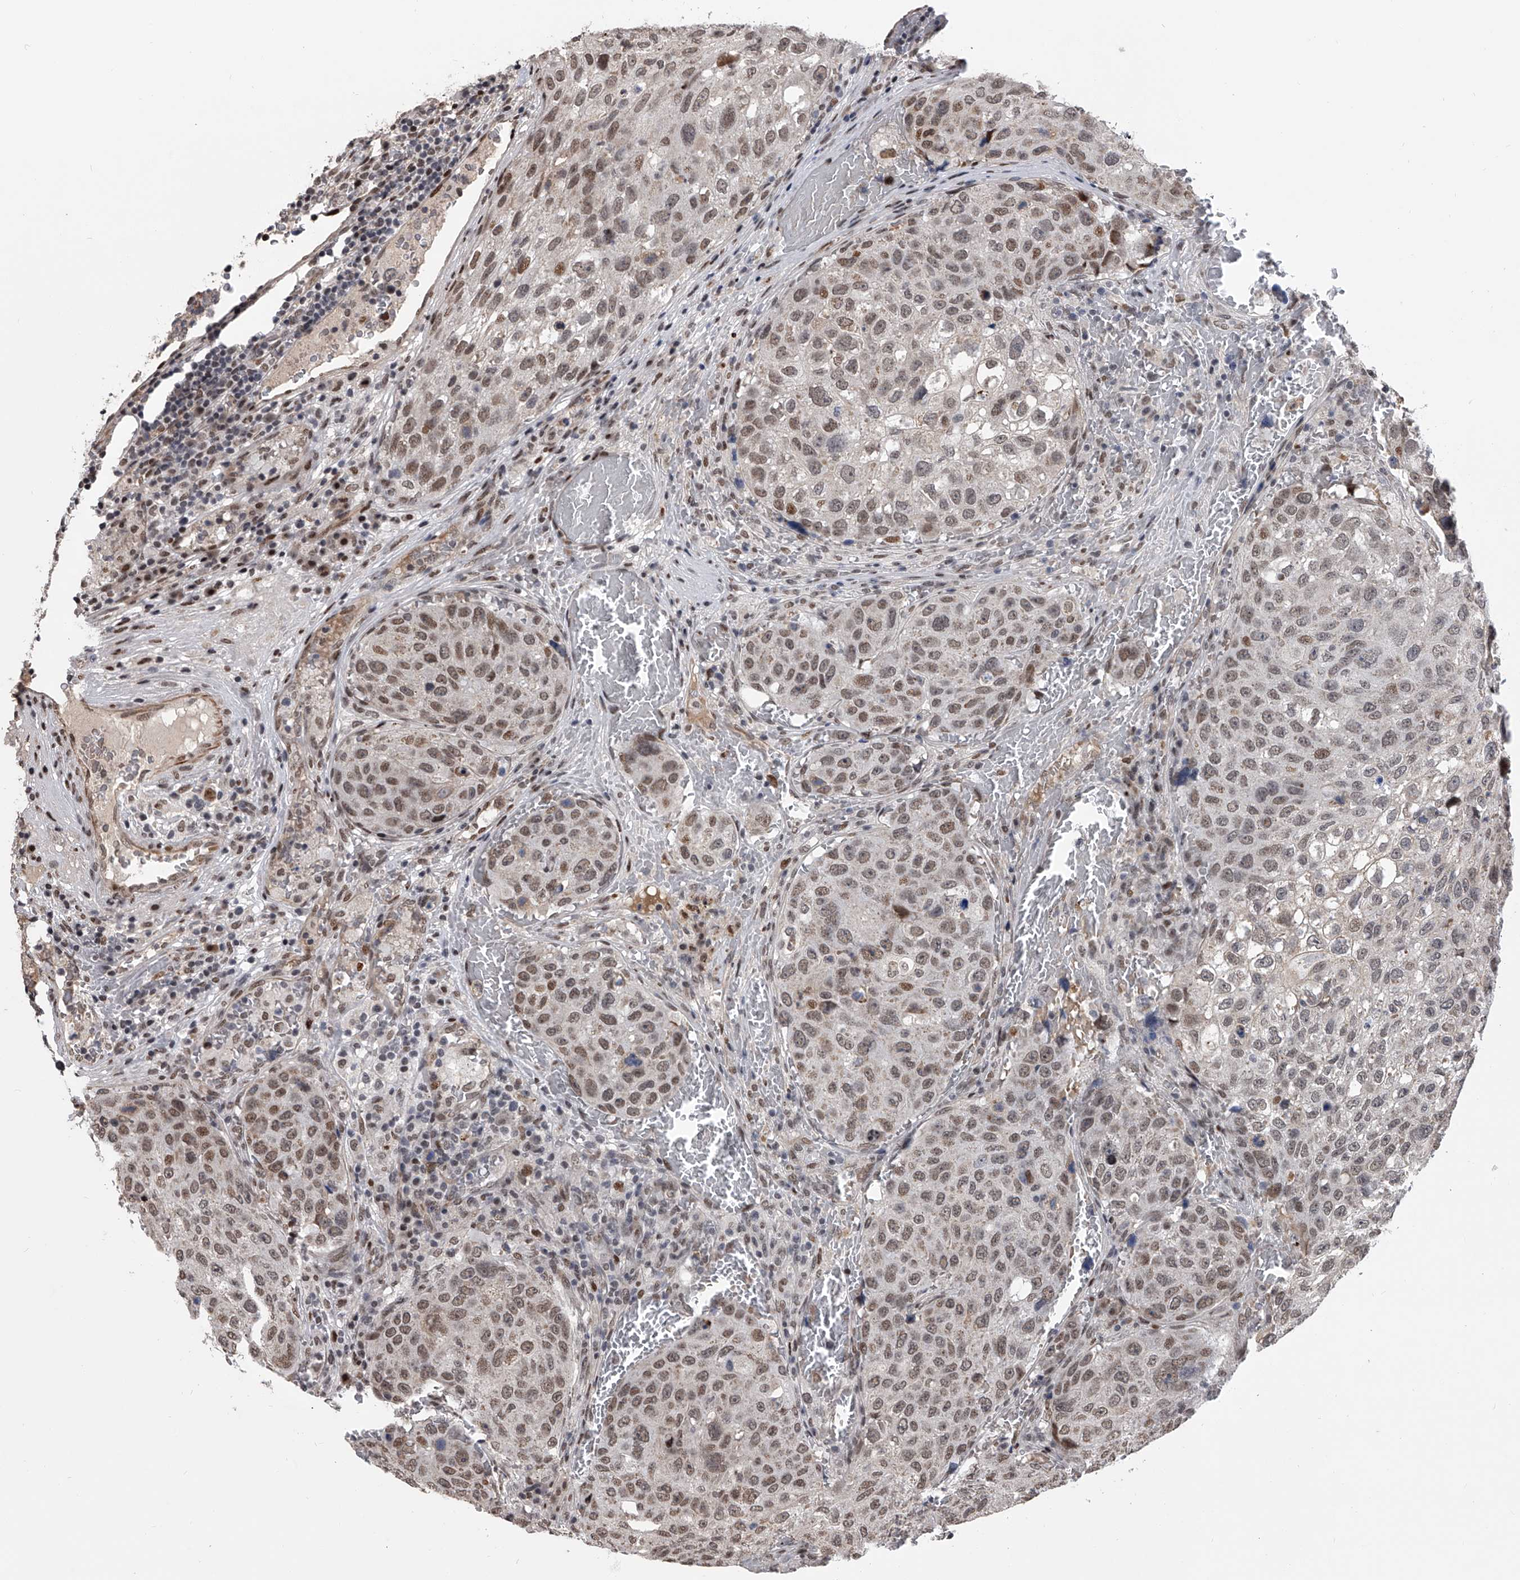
{"staining": {"intensity": "weak", "quantity": "25%-75%", "location": "nuclear"}, "tissue": "urothelial cancer", "cell_type": "Tumor cells", "image_type": "cancer", "snomed": [{"axis": "morphology", "description": "Urothelial carcinoma, High grade"}, {"axis": "topography", "description": "Lymph node"}, {"axis": "topography", "description": "Urinary bladder"}], "caption": "Urothelial cancer stained with DAB IHC reveals low levels of weak nuclear positivity in about 25%-75% of tumor cells.", "gene": "ZNF426", "patient": {"sex": "male", "age": 51}}